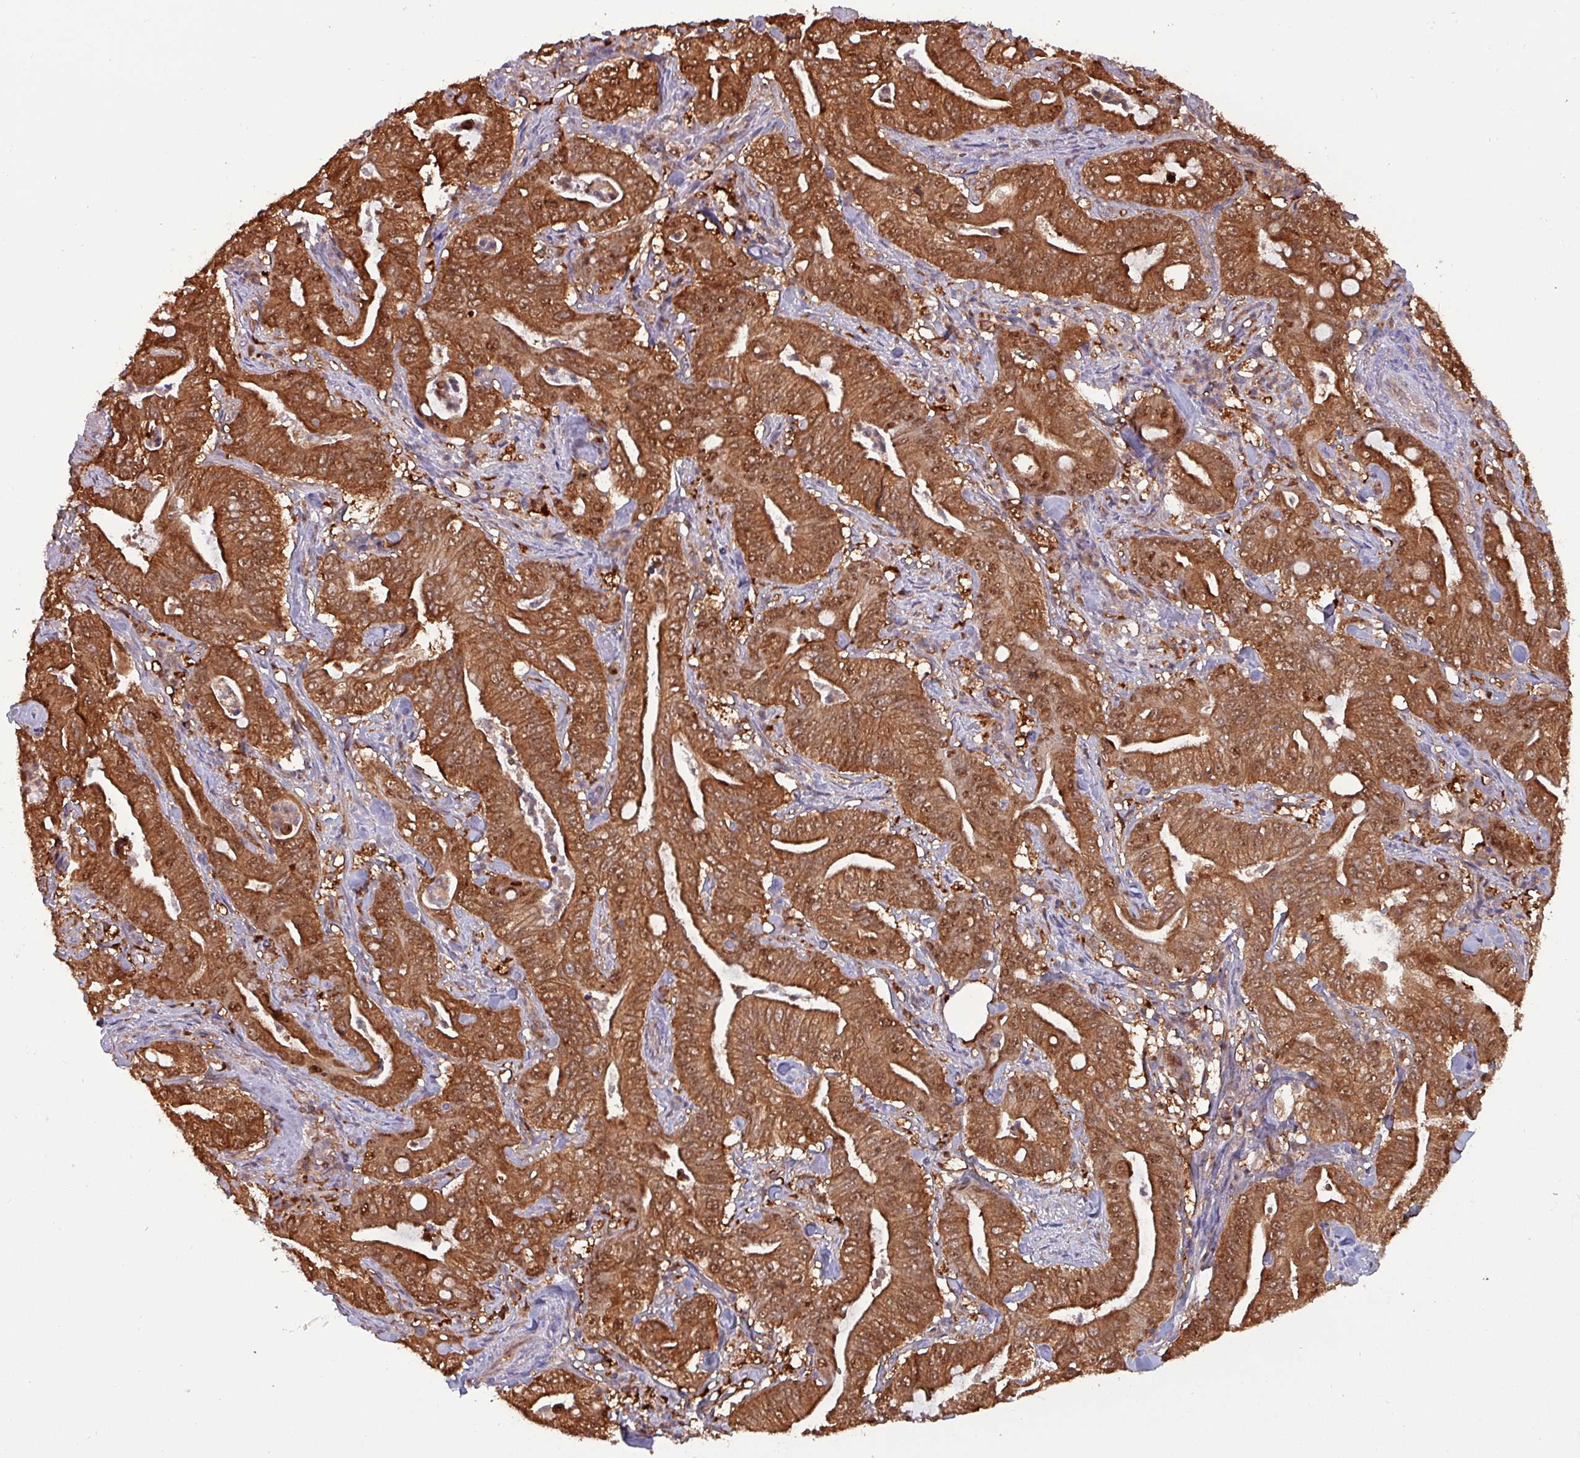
{"staining": {"intensity": "strong", "quantity": ">75%", "location": "cytoplasmic/membranous,nuclear"}, "tissue": "pancreatic cancer", "cell_type": "Tumor cells", "image_type": "cancer", "snomed": [{"axis": "morphology", "description": "Adenocarcinoma, NOS"}, {"axis": "topography", "description": "Pancreas"}], "caption": "Brown immunohistochemical staining in human pancreatic adenocarcinoma shows strong cytoplasmic/membranous and nuclear expression in about >75% of tumor cells.", "gene": "PSMB8", "patient": {"sex": "male", "age": 71}}